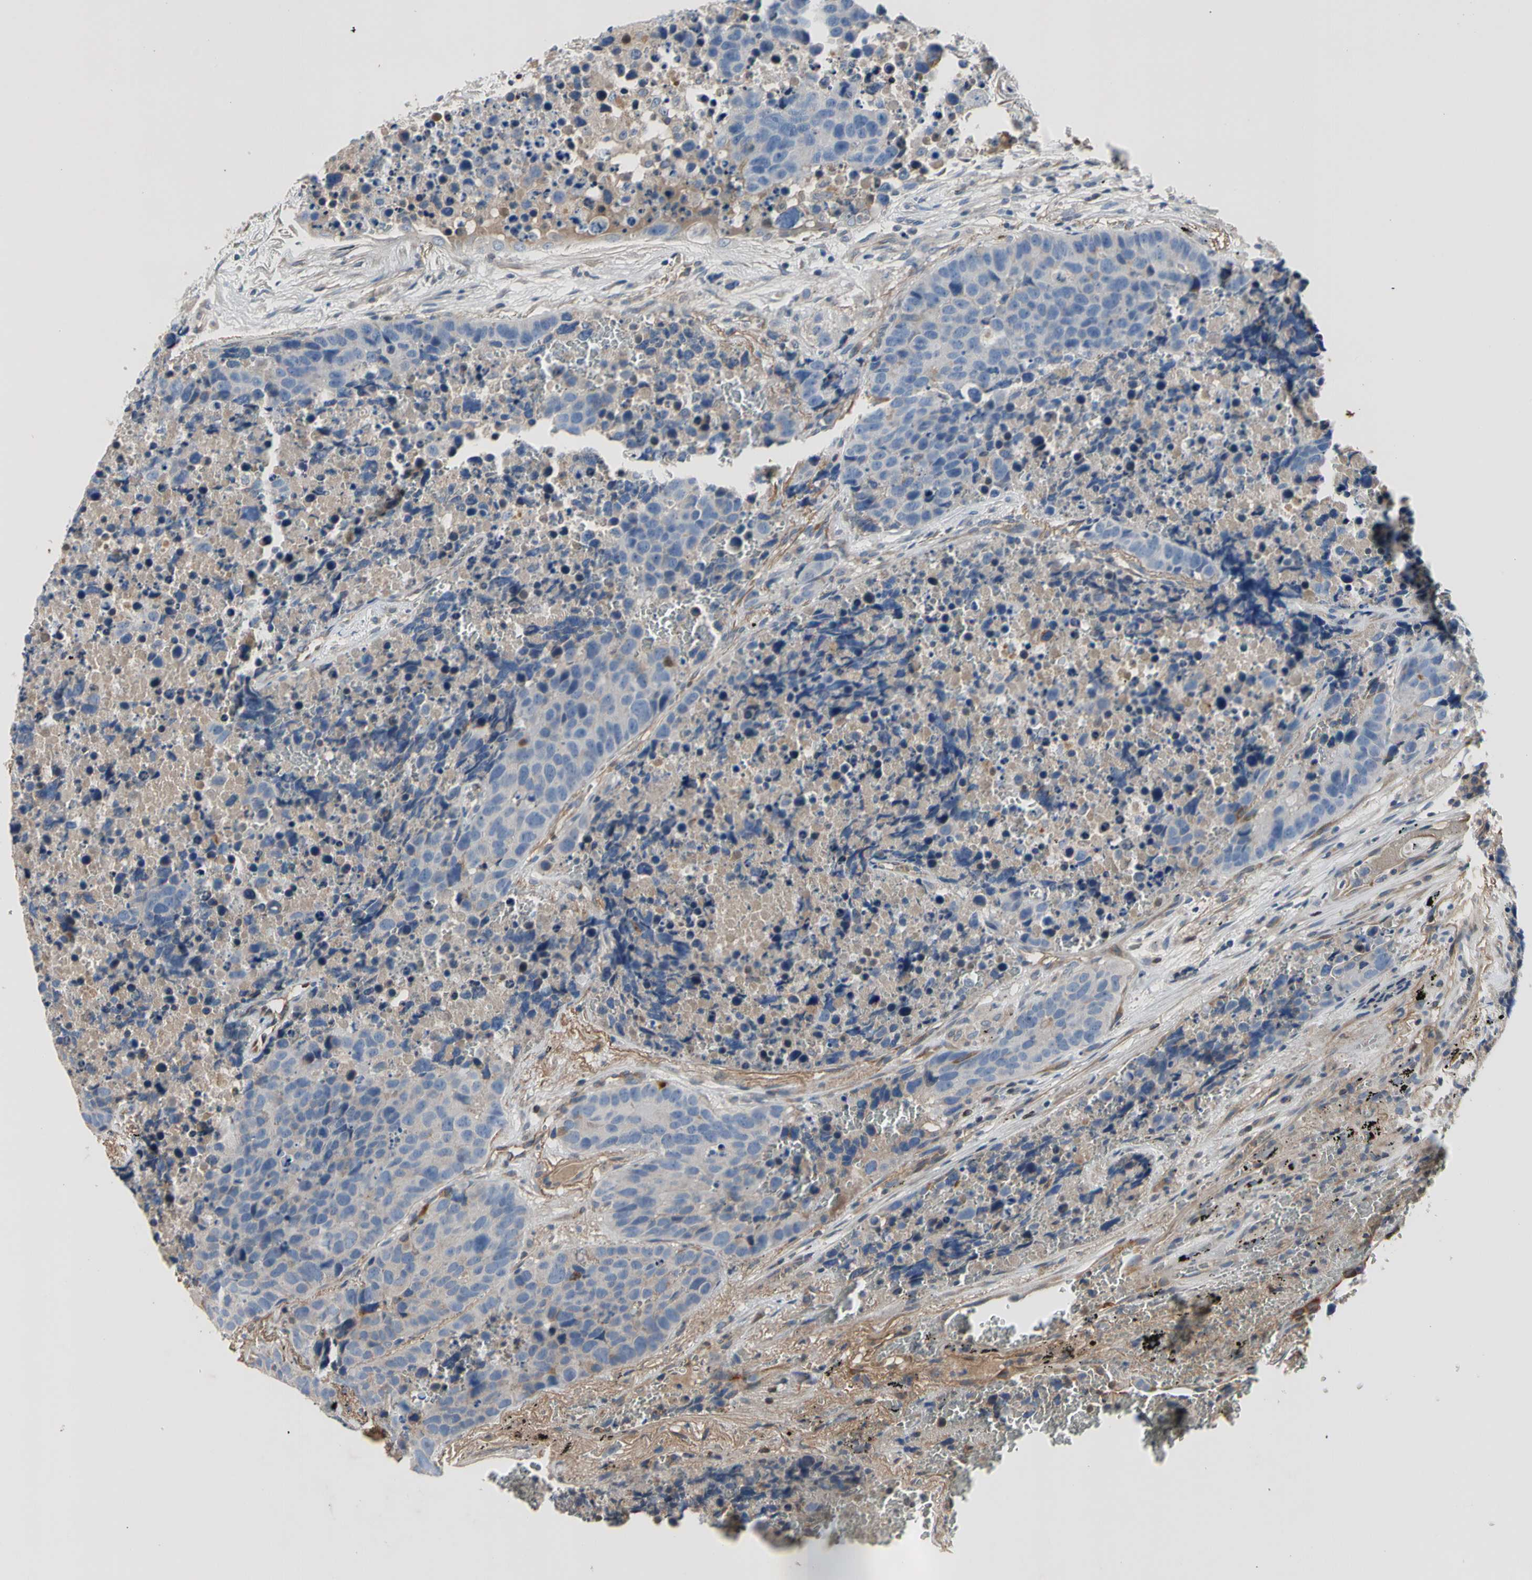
{"staining": {"intensity": "negative", "quantity": "none", "location": "none"}, "tissue": "carcinoid", "cell_type": "Tumor cells", "image_type": "cancer", "snomed": [{"axis": "morphology", "description": "Carcinoid, malignant, NOS"}, {"axis": "topography", "description": "Lung"}], "caption": "High power microscopy photomicrograph of an IHC histopathology image of carcinoid, revealing no significant staining in tumor cells.", "gene": "CRTAC1", "patient": {"sex": "male", "age": 60}}